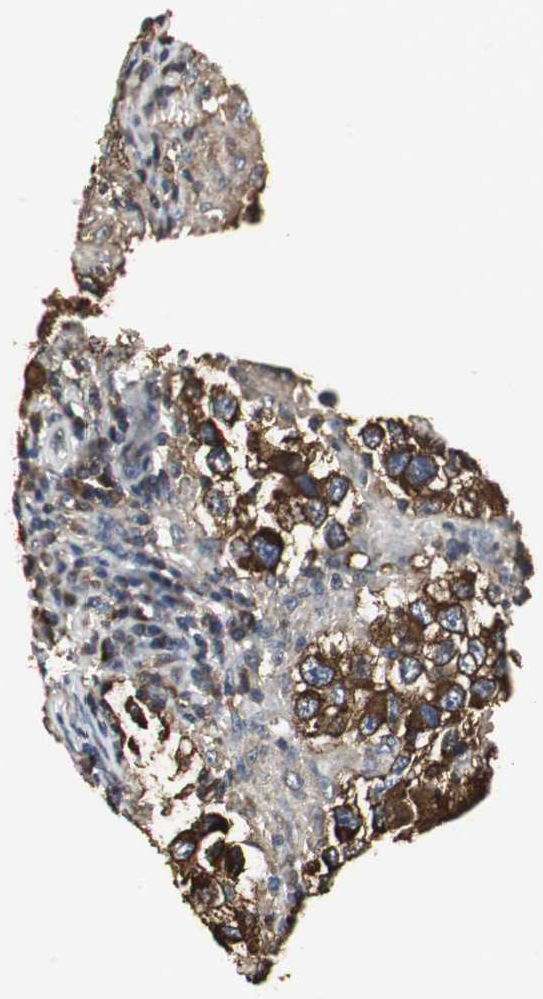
{"staining": {"intensity": "strong", "quantity": ">75%", "location": "cytoplasmic/membranous"}, "tissue": "testis cancer", "cell_type": "Tumor cells", "image_type": "cancer", "snomed": [{"axis": "morphology", "description": "Carcinoma, Embryonal, NOS"}, {"axis": "topography", "description": "Testis"}], "caption": "Strong cytoplasmic/membranous expression for a protein is seen in approximately >75% of tumor cells of testis cancer (embryonal carcinoma) using IHC.", "gene": "CCT5", "patient": {"sex": "male", "age": 21}}